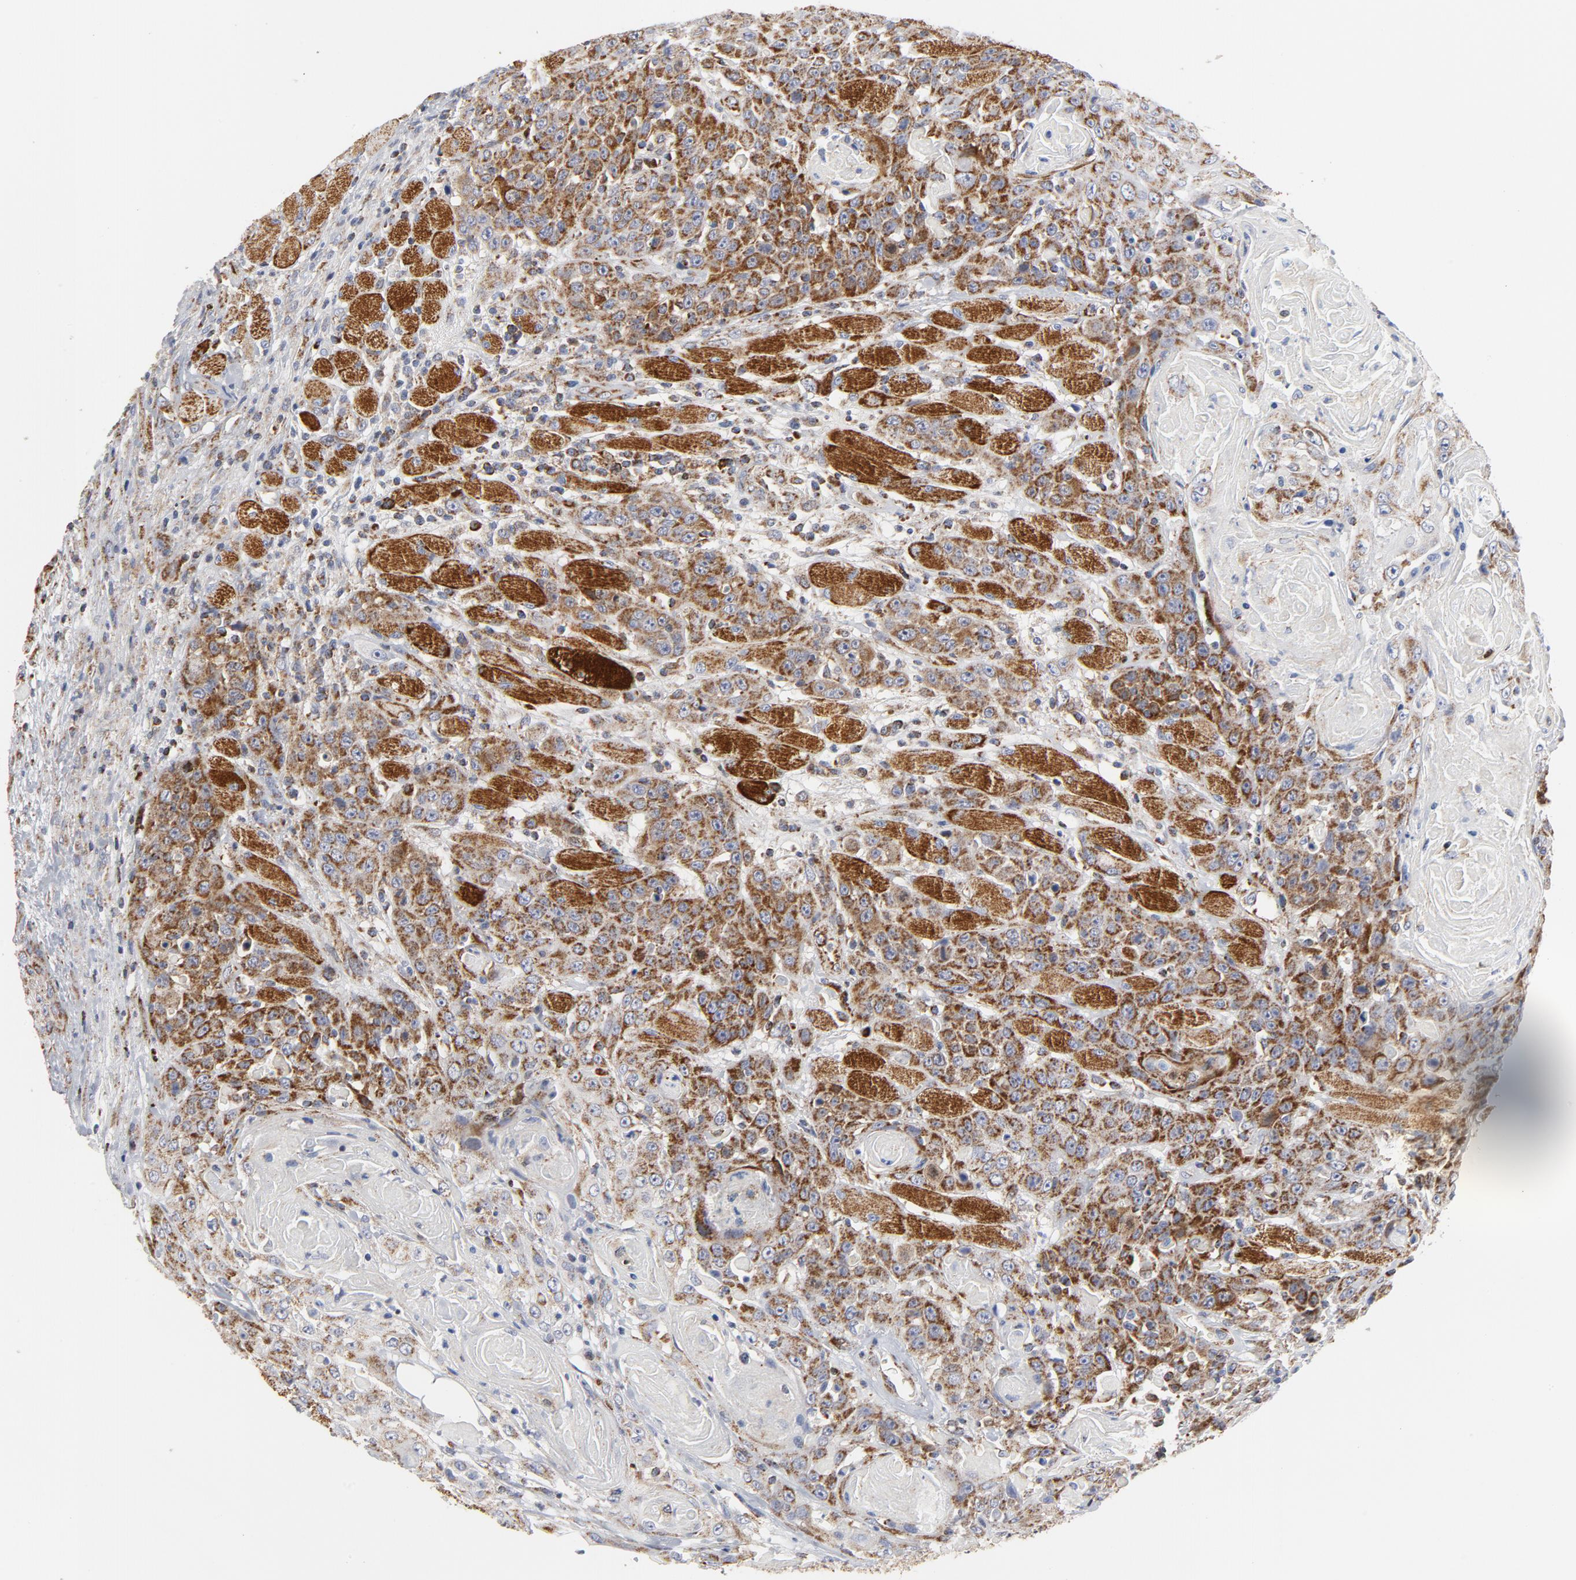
{"staining": {"intensity": "moderate", "quantity": ">75%", "location": "cytoplasmic/membranous"}, "tissue": "head and neck cancer", "cell_type": "Tumor cells", "image_type": "cancer", "snomed": [{"axis": "morphology", "description": "Squamous cell carcinoma, NOS"}, {"axis": "topography", "description": "Head-Neck"}], "caption": "Head and neck squamous cell carcinoma tissue displays moderate cytoplasmic/membranous positivity in about >75% of tumor cells, visualized by immunohistochemistry.", "gene": "CYCS", "patient": {"sex": "female", "age": 84}}